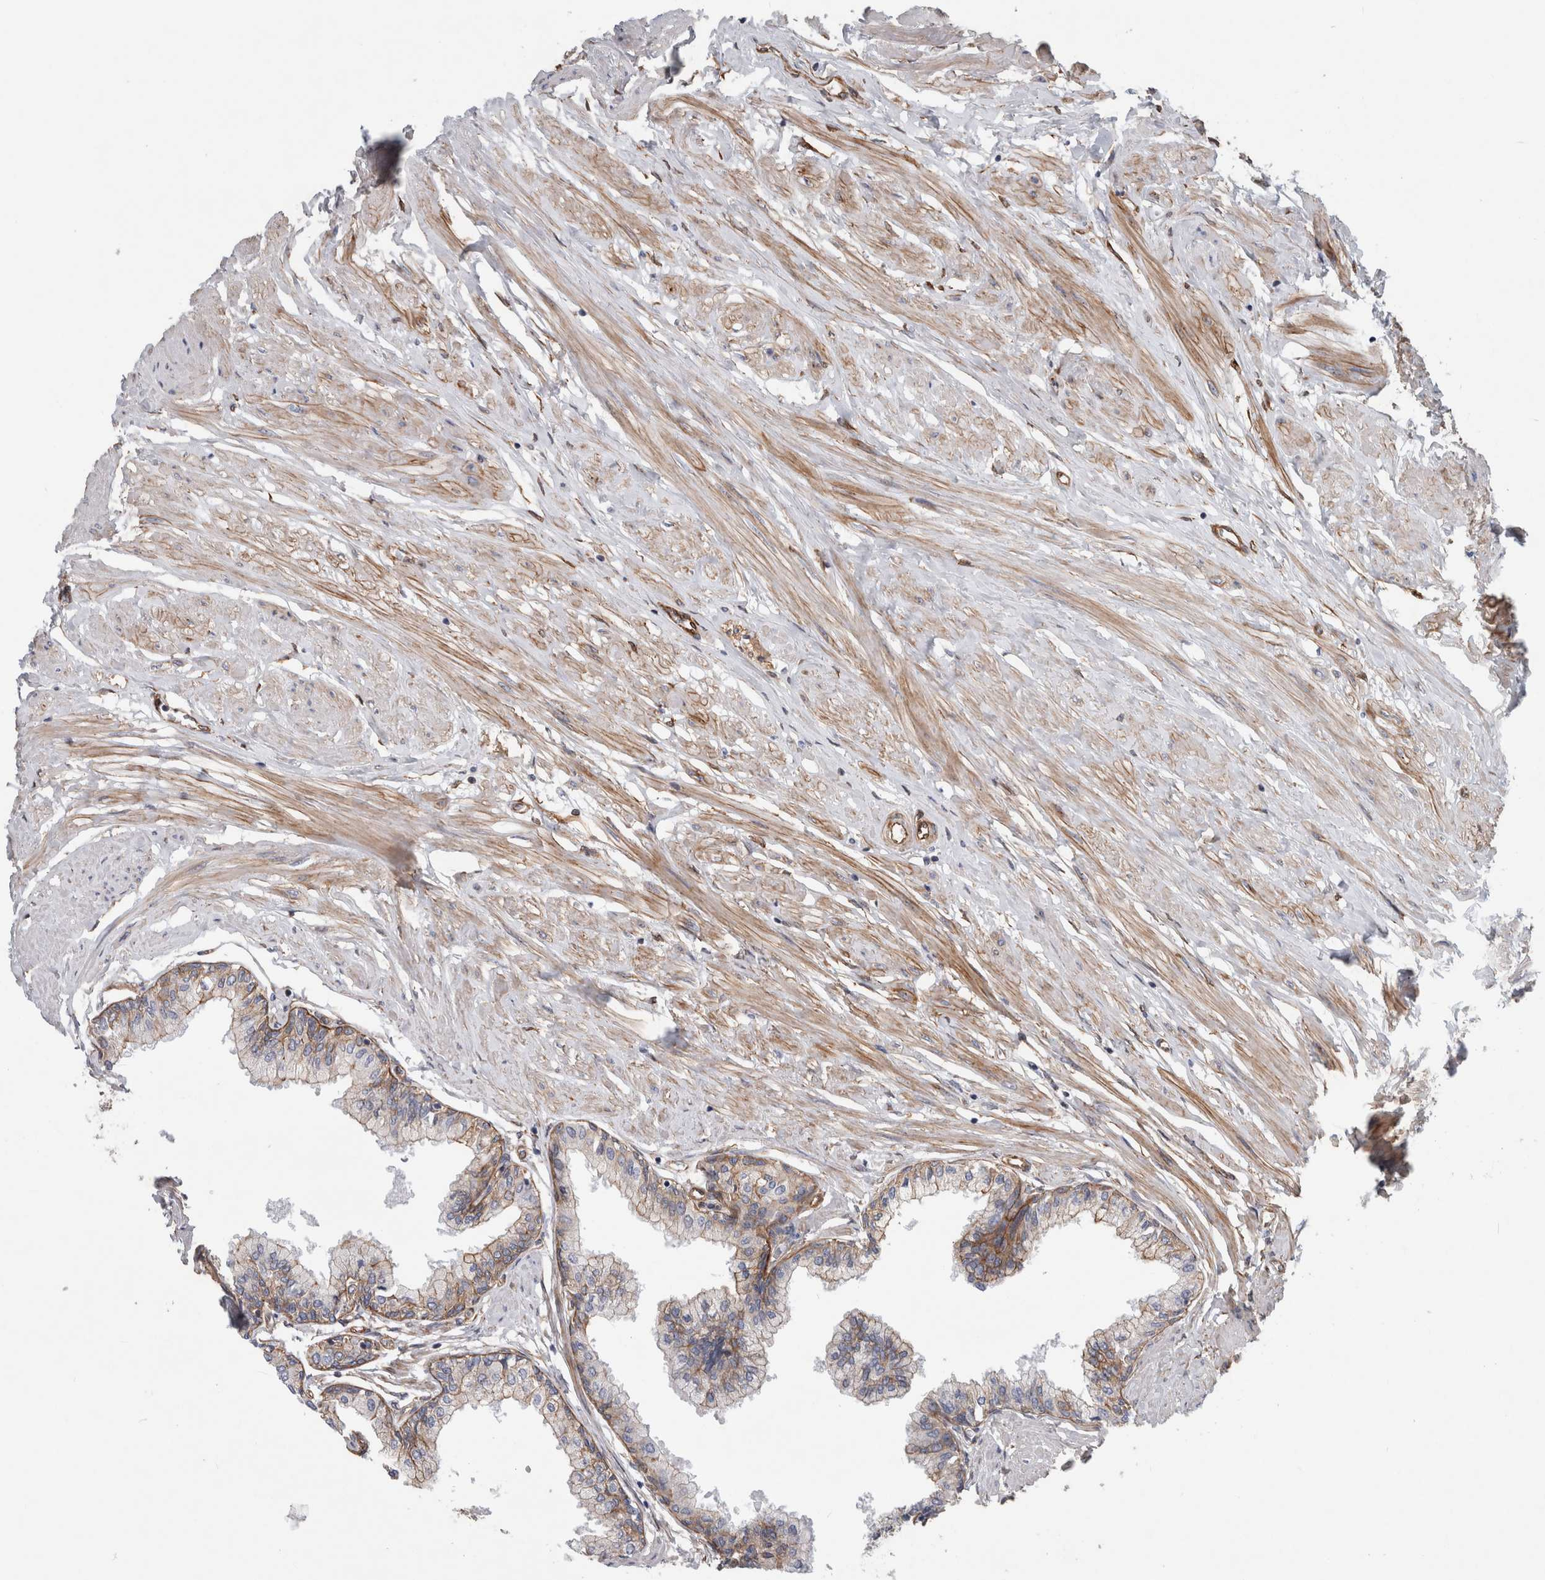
{"staining": {"intensity": "strong", "quantity": ">75%", "location": "cytoplasmic/membranous"}, "tissue": "seminal vesicle", "cell_type": "Glandular cells", "image_type": "normal", "snomed": [{"axis": "morphology", "description": "Normal tissue, NOS"}, {"axis": "topography", "description": "Prostate"}, {"axis": "topography", "description": "Seminal veicle"}], "caption": "High-magnification brightfield microscopy of unremarkable seminal vesicle stained with DAB (3,3'-diaminobenzidine) (brown) and counterstained with hematoxylin (blue). glandular cells exhibit strong cytoplasmic/membranous expression is appreciated in about>75% of cells.", "gene": "PLEC", "patient": {"sex": "male", "age": 60}}